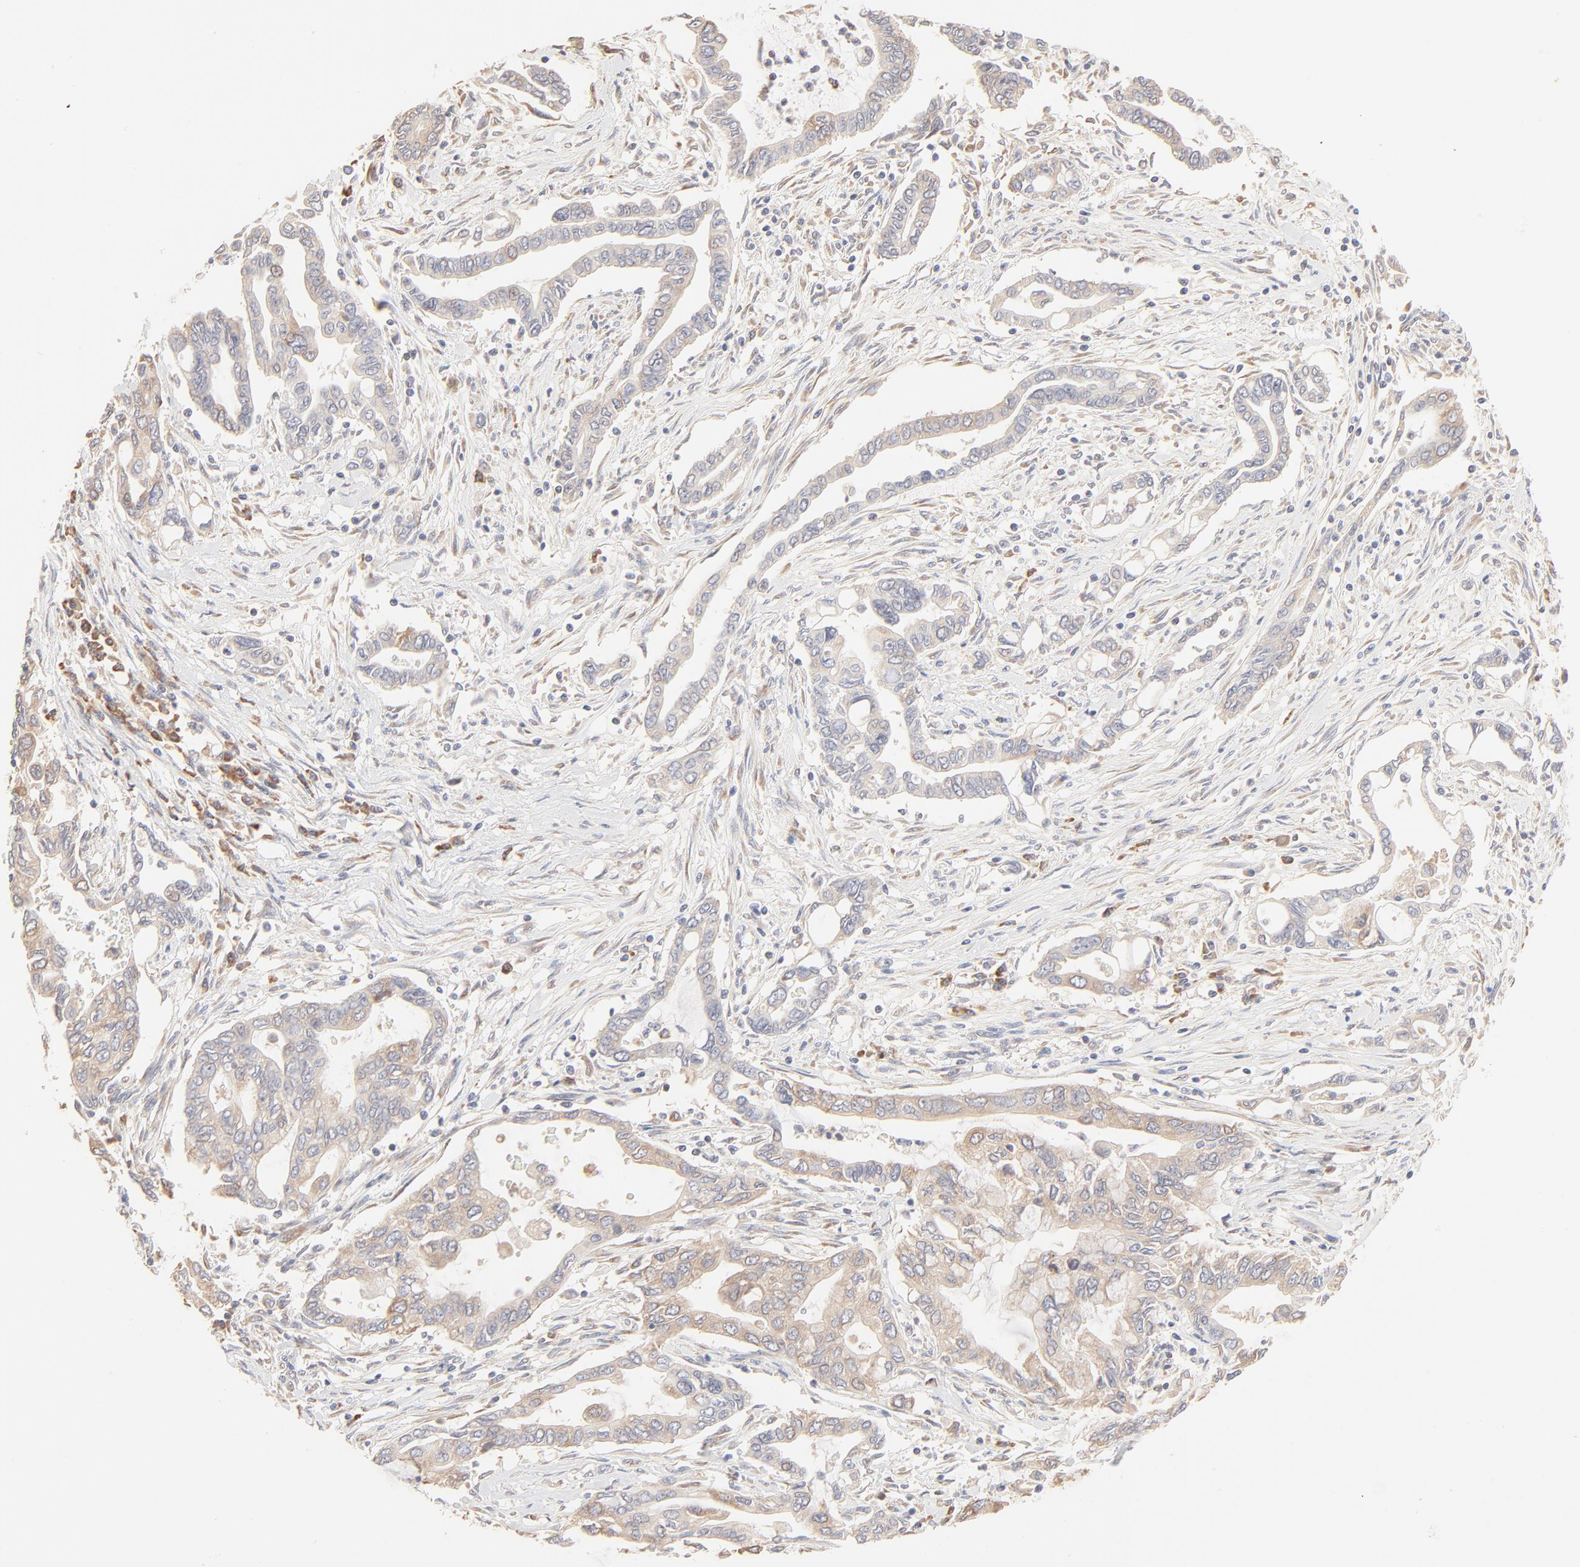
{"staining": {"intensity": "weak", "quantity": "25%-75%", "location": "cytoplasmic/membranous"}, "tissue": "pancreatic cancer", "cell_type": "Tumor cells", "image_type": "cancer", "snomed": [{"axis": "morphology", "description": "Adenocarcinoma, NOS"}, {"axis": "topography", "description": "Pancreas"}], "caption": "Immunohistochemical staining of pancreatic cancer demonstrates weak cytoplasmic/membranous protein expression in about 25%-75% of tumor cells.", "gene": "RPS20", "patient": {"sex": "female", "age": 57}}